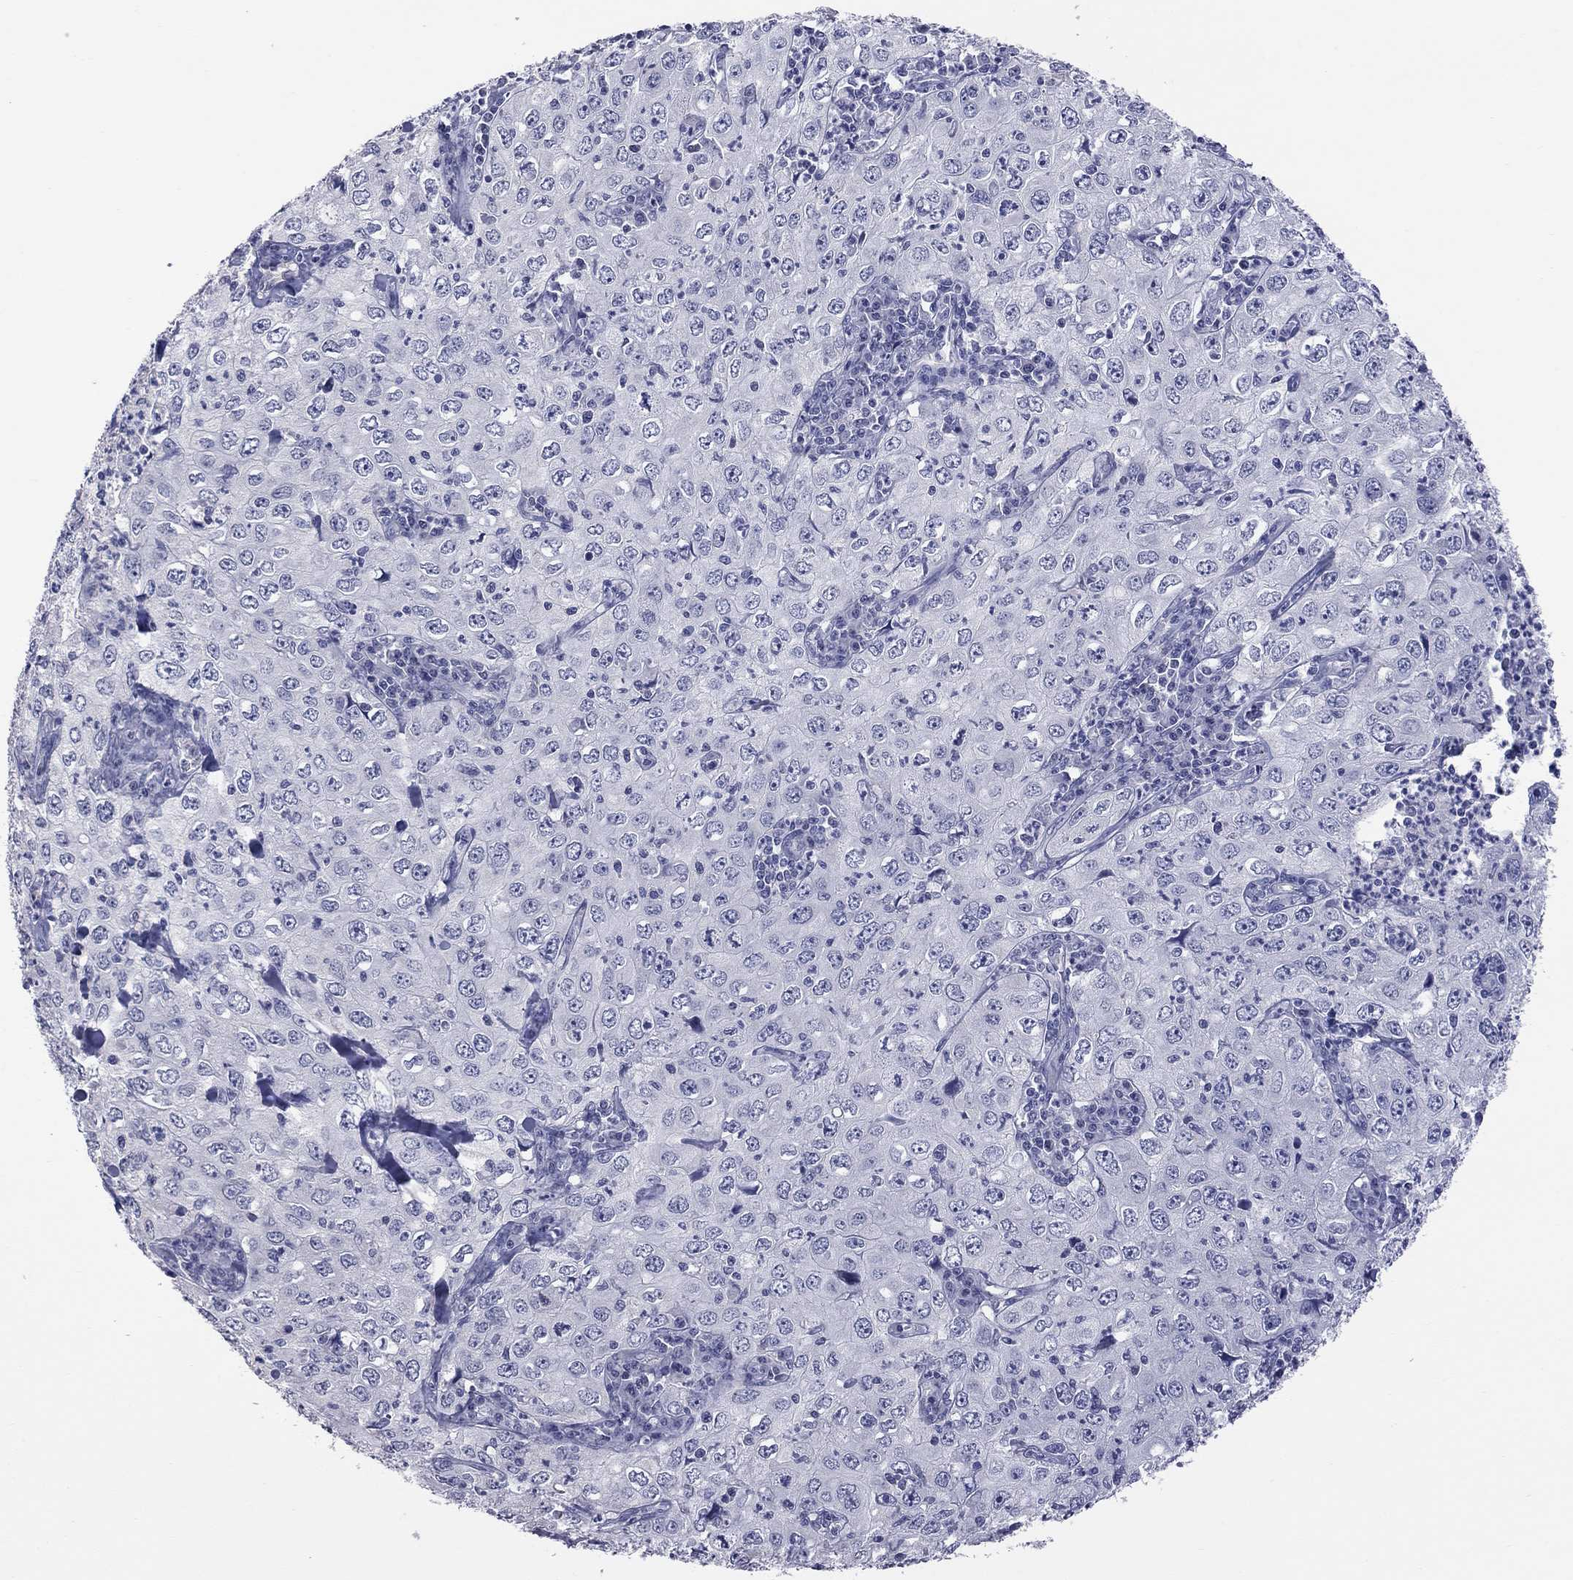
{"staining": {"intensity": "negative", "quantity": "none", "location": "none"}, "tissue": "cervical cancer", "cell_type": "Tumor cells", "image_type": "cancer", "snomed": [{"axis": "morphology", "description": "Squamous cell carcinoma, NOS"}, {"axis": "topography", "description": "Cervix"}], "caption": "Cervical squamous cell carcinoma was stained to show a protein in brown. There is no significant positivity in tumor cells.", "gene": "HYLS1", "patient": {"sex": "female", "age": 24}}